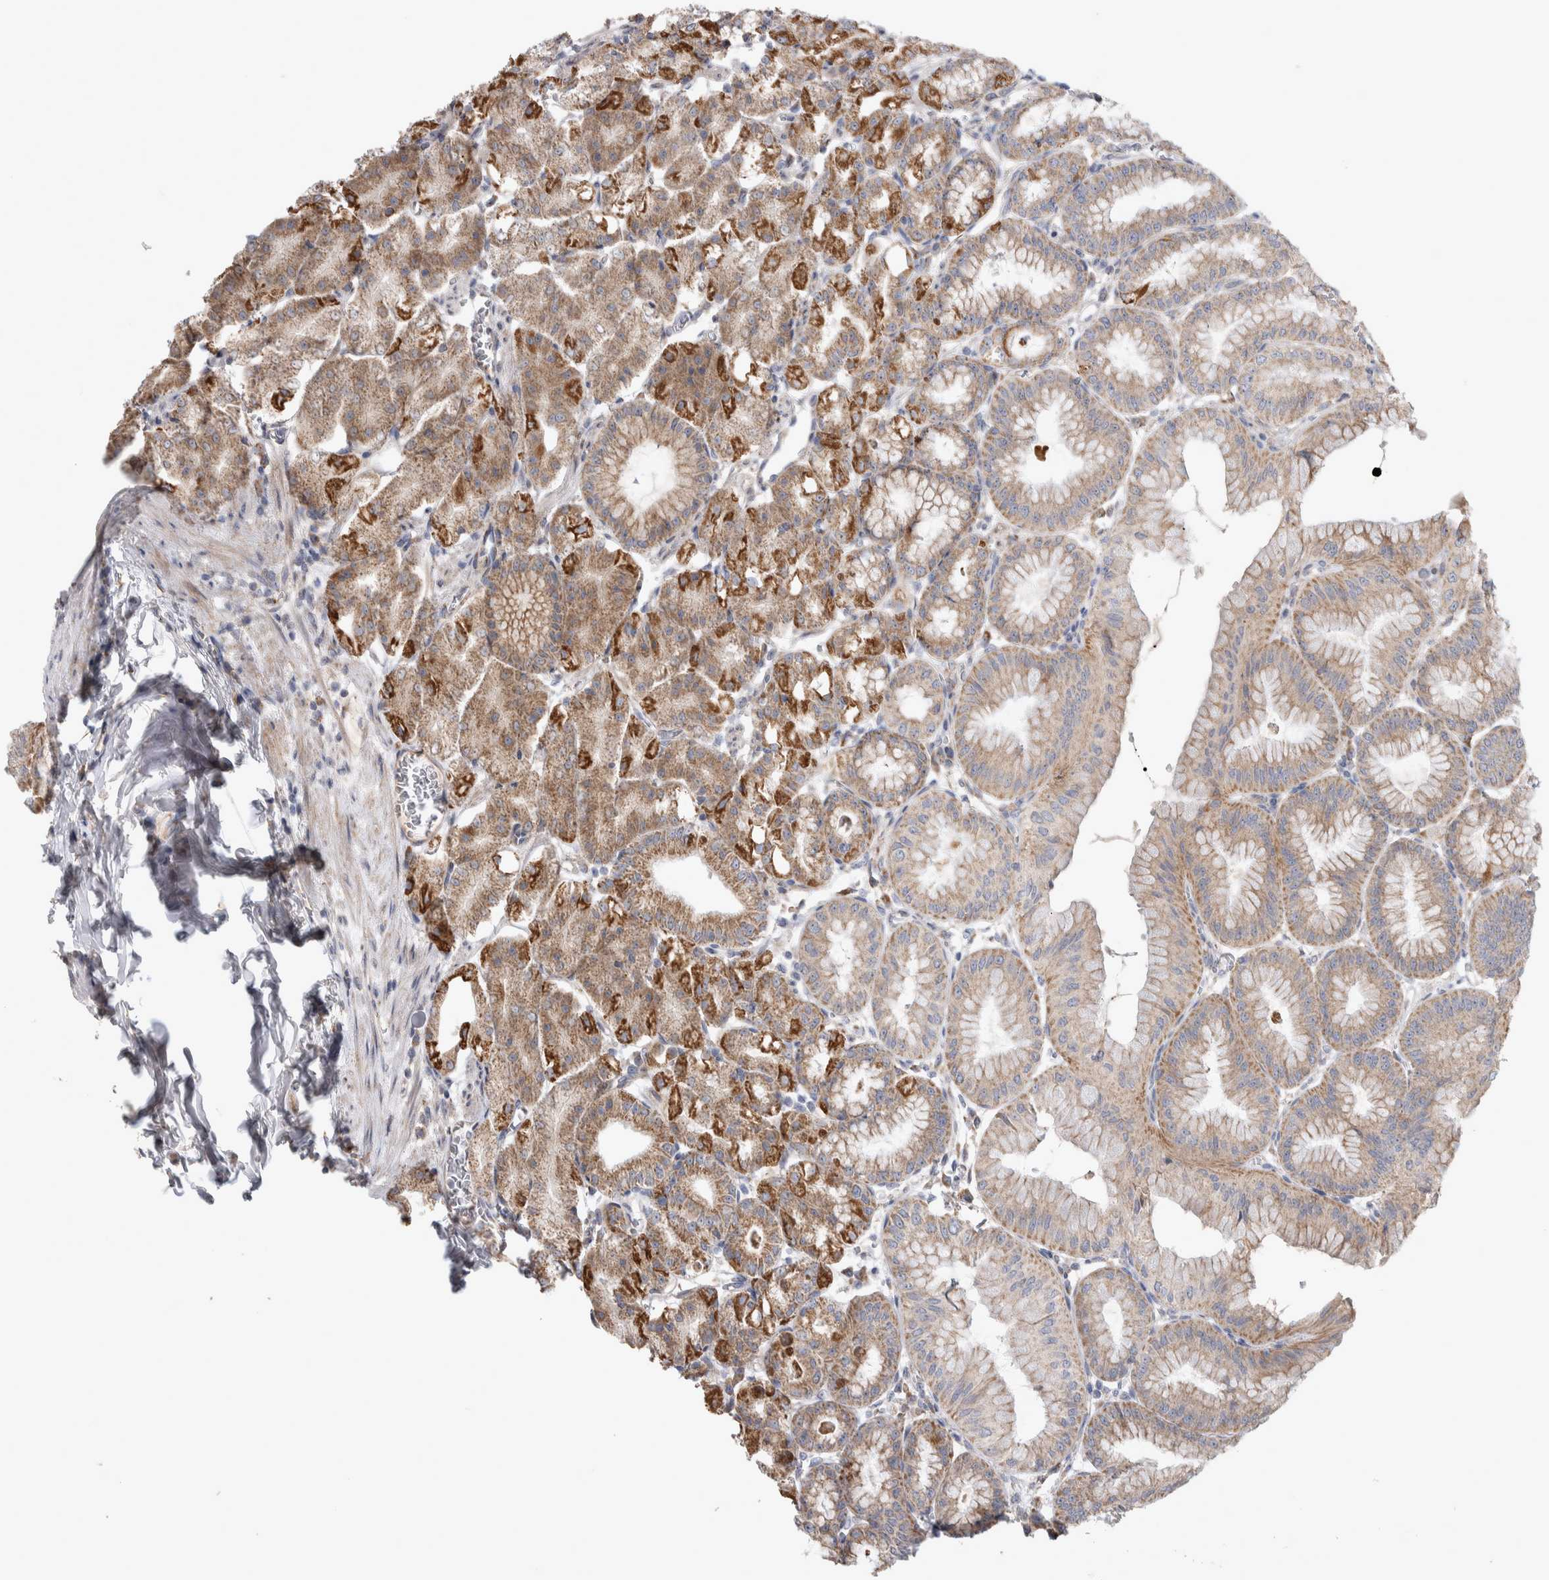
{"staining": {"intensity": "moderate", "quantity": ">75%", "location": "cytoplasmic/membranous"}, "tissue": "stomach", "cell_type": "Glandular cells", "image_type": "normal", "snomed": [{"axis": "morphology", "description": "Normal tissue, NOS"}, {"axis": "topography", "description": "Stomach, lower"}], "caption": "IHC of unremarkable stomach displays medium levels of moderate cytoplasmic/membranous staining in approximately >75% of glandular cells.", "gene": "SCO1", "patient": {"sex": "male", "age": 71}}